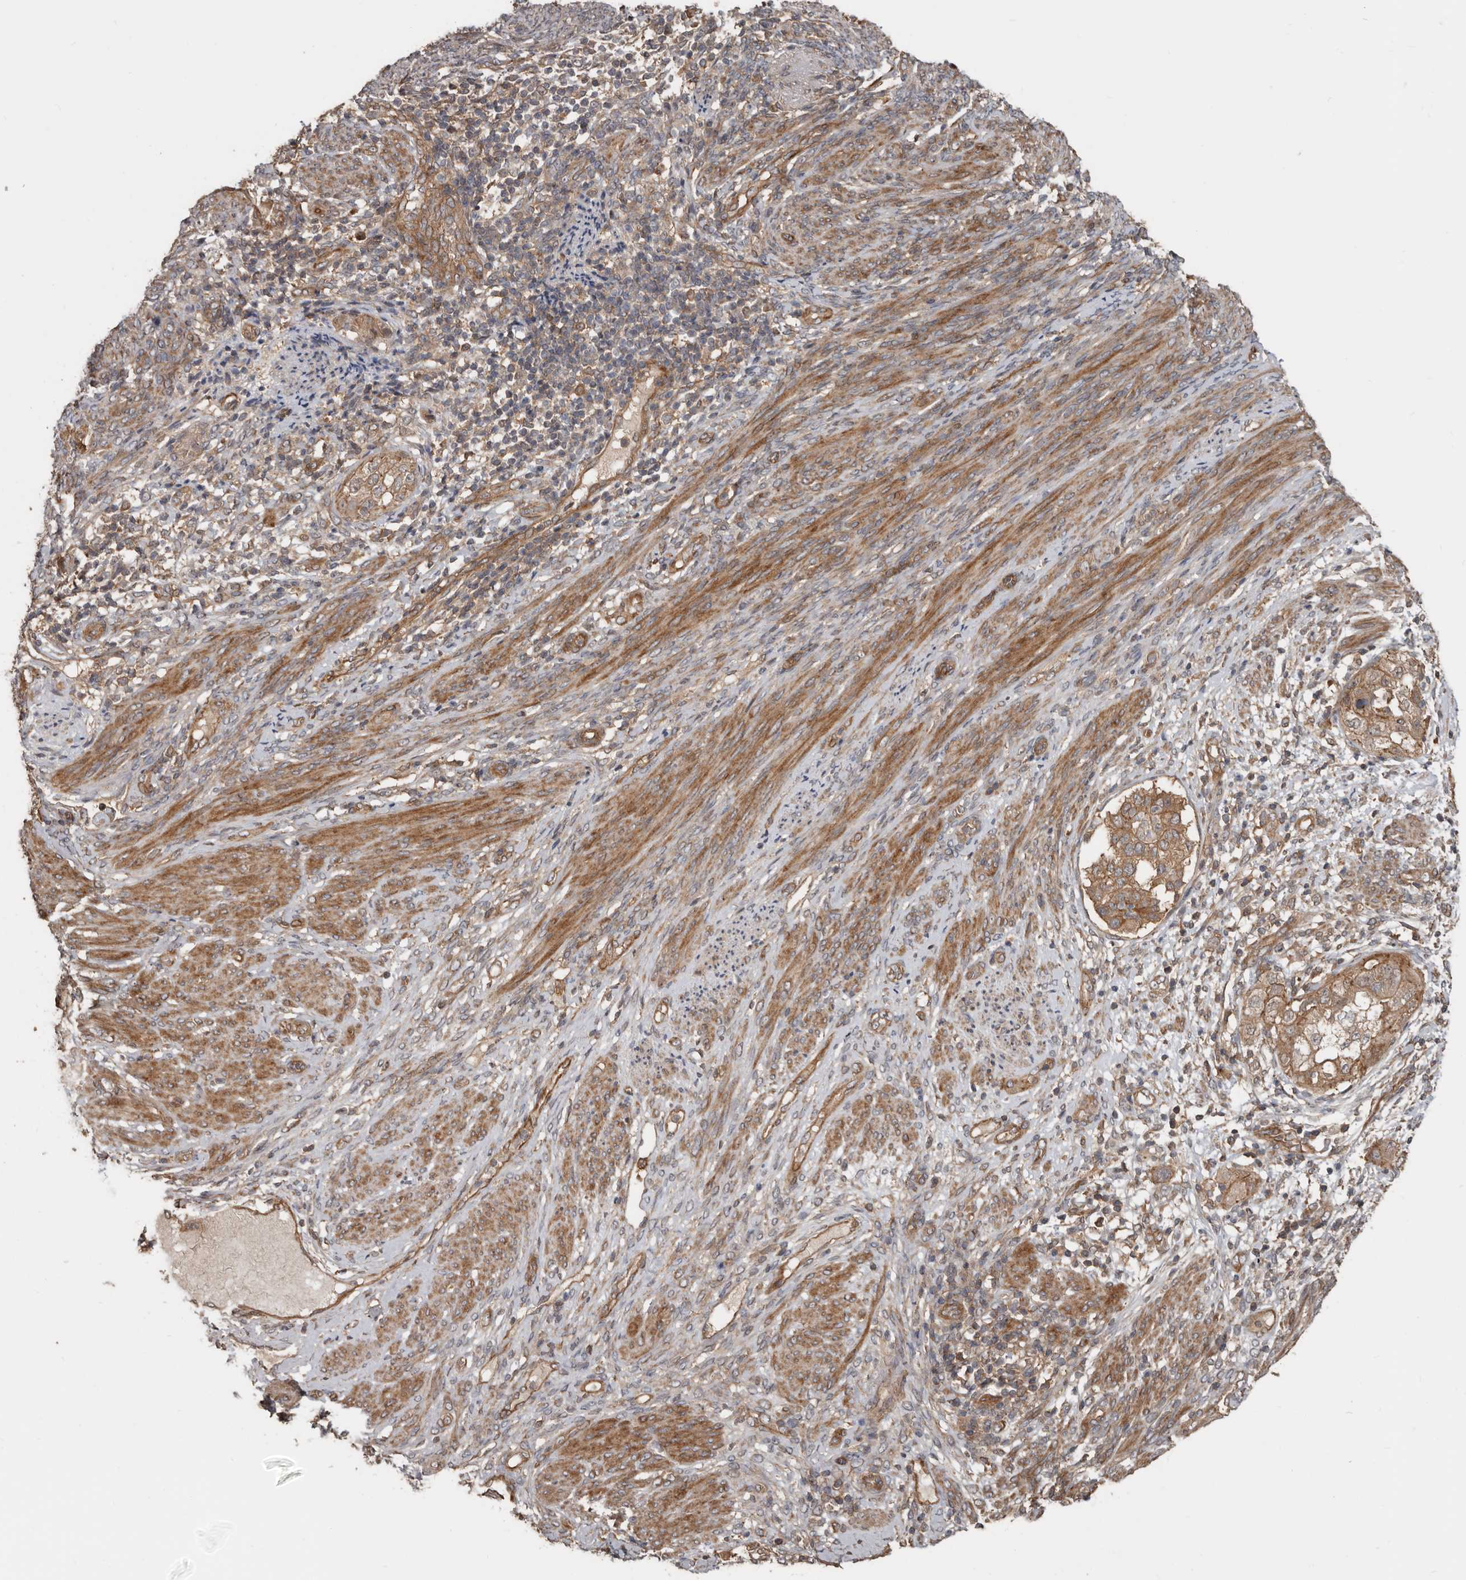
{"staining": {"intensity": "moderate", "quantity": ">75%", "location": "cytoplasmic/membranous"}, "tissue": "endometrial cancer", "cell_type": "Tumor cells", "image_type": "cancer", "snomed": [{"axis": "morphology", "description": "Adenocarcinoma, NOS"}, {"axis": "topography", "description": "Endometrium"}], "caption": "An immunohistochemistry (IHC) histopathology image of neoplastic tissue is shown. Protein staining in brown shows moderate cytoplasmic/membranous positivity in endometrial cancer within tumor cells.", "gene": "EXOC3L1", "patient": {"sex": "female", "age": 85}}